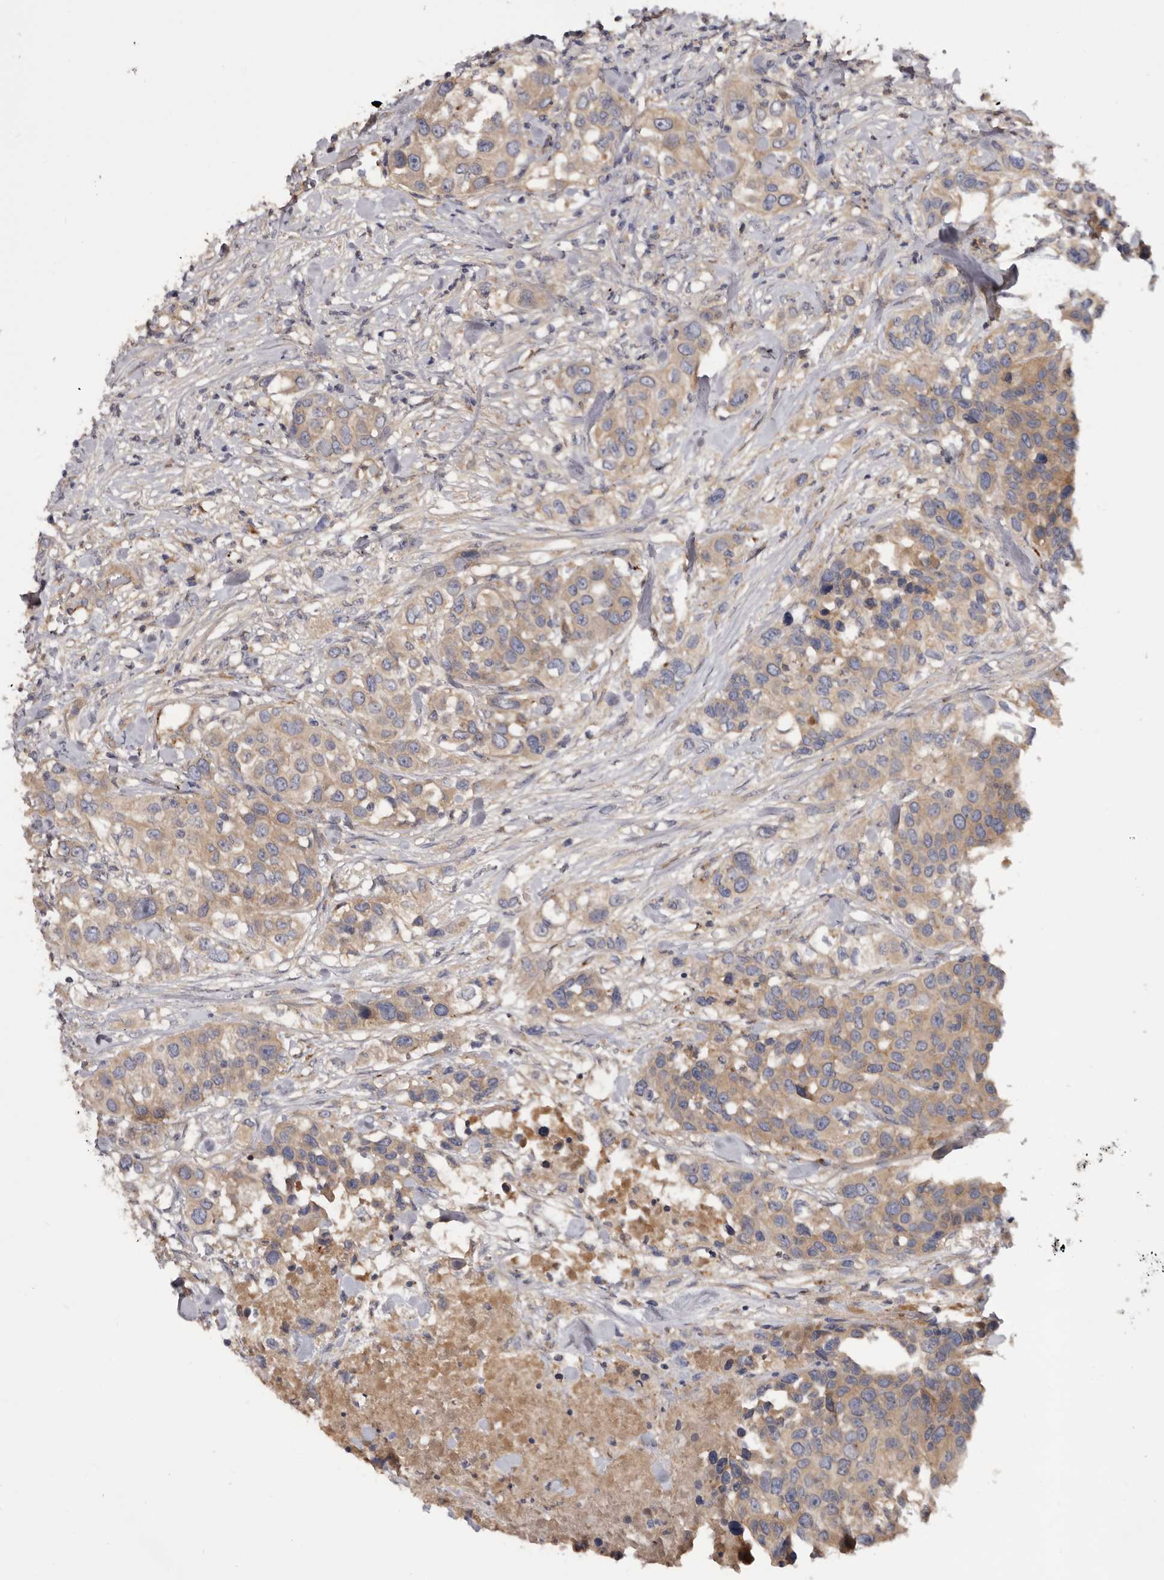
{"staining": {"intensity": "moderate", "quantity": ">75%", "location": "cytoplasmic/membranous"}, "tissue": "urothelial cancer", "cell_type": "Tumor cells", "image_type": "cancer", "snomed": [{"axis": "morphology", "description": "Urothelial carcinoma, High grade"}, {"axis": "topography", "description": "Urinary bladder"}], "caption": "Urothelial cancer was stained to show a protein in brown. There is medium levels of moderate cytoplasmic/membranous expression in approximately >75% of tumor cells.", "gene": "INKA2", "patient": {"sex": "female", "age": 80}}